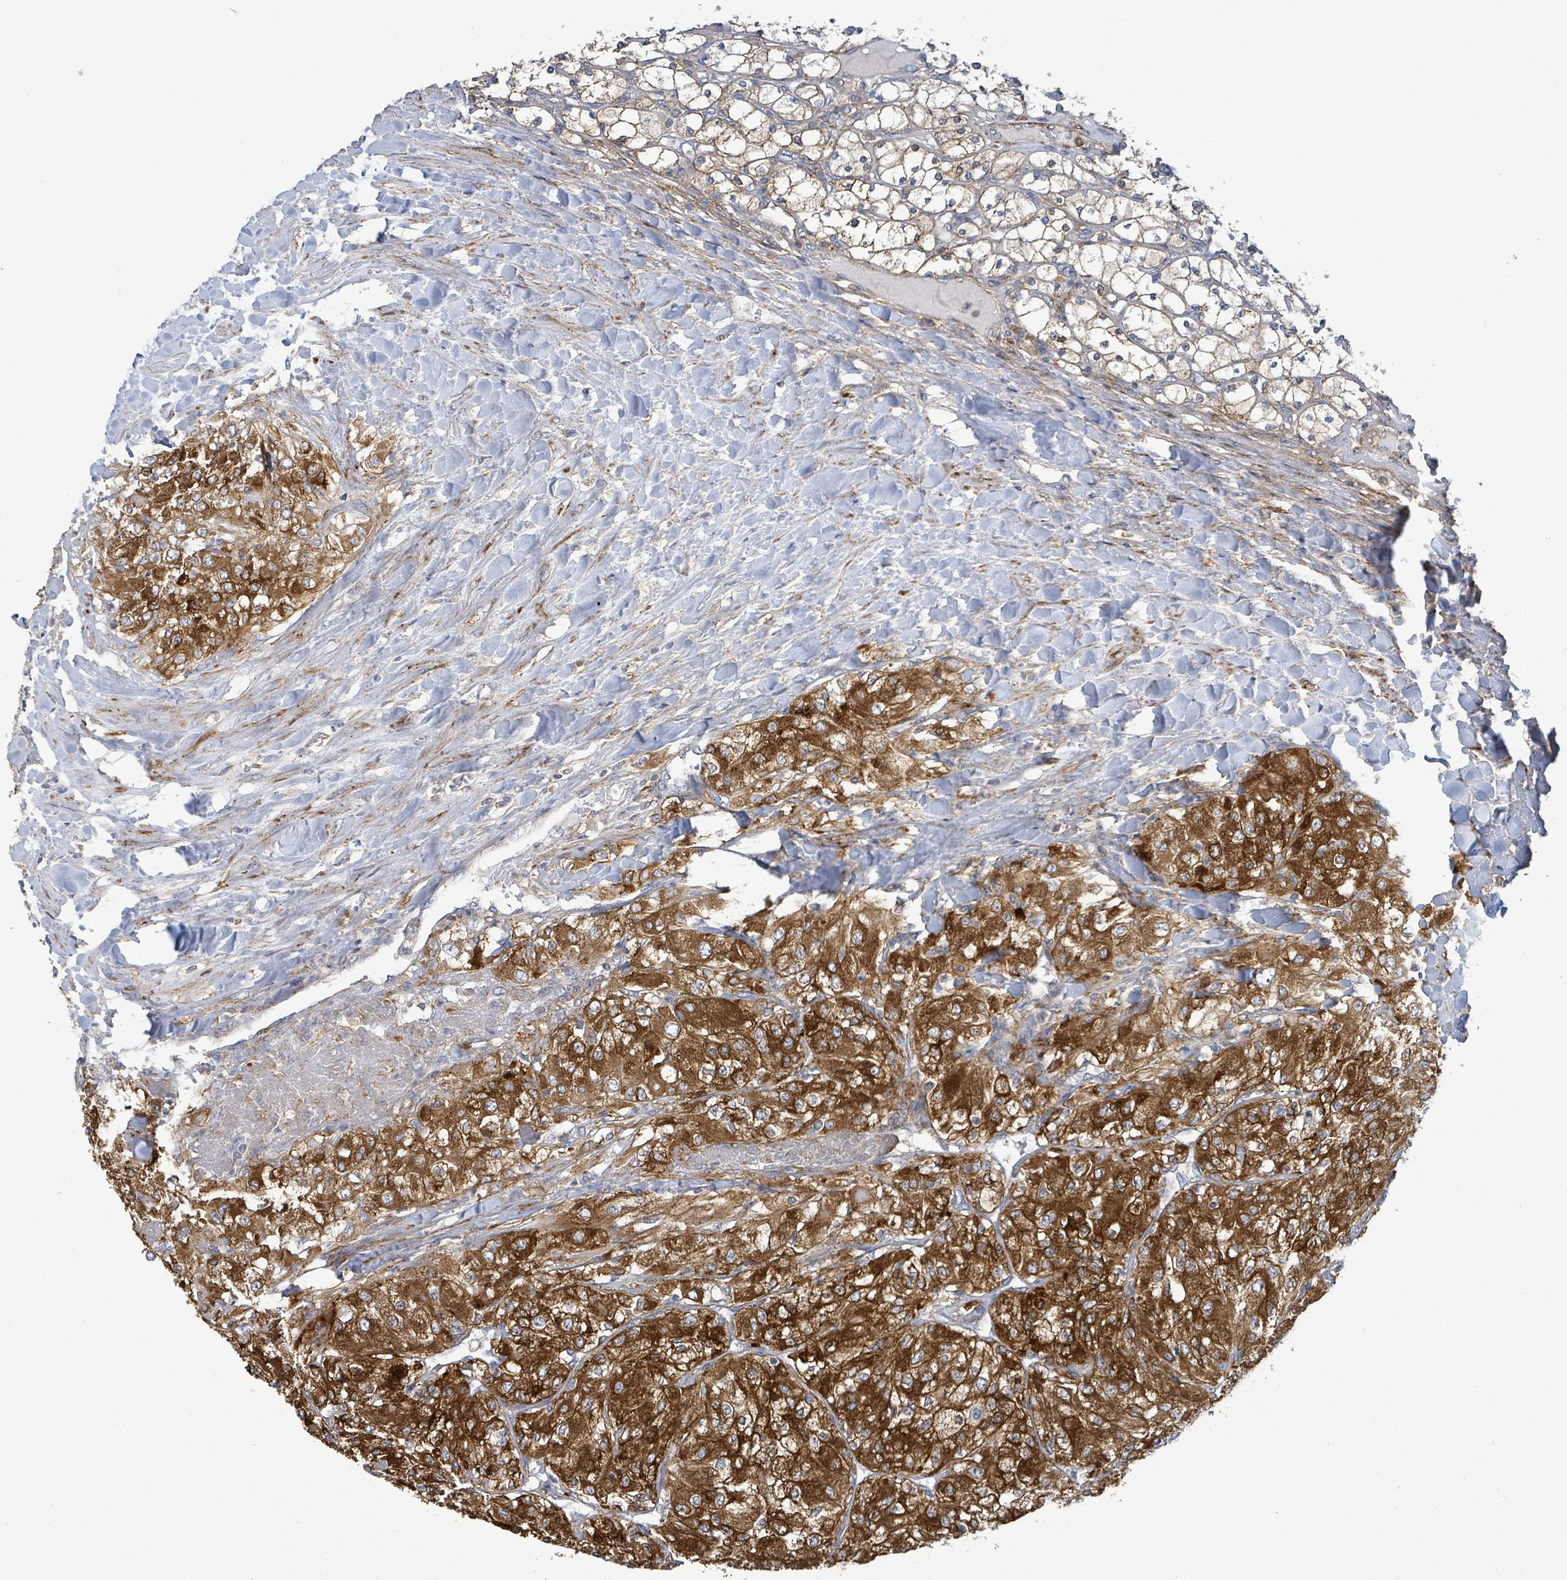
{"staining": {"intensity": "strong", "quantity": "25%-75%", "location": "cytoplasmic/membranous"}, "tissue": "renal cancer", "cell_type": "Tumor cells", "image_type": "cancer", "snomed": [{"axis": "morphology", "description": "Adenocarcinoma, NOS"}, {"axis": "topography", "description": "Kidney"}], "caption": "Renal cancer was stained to show a protein in brown. There is high levels of strong cytoplasmic/membranous positivity in approximately 25%-75% of tumor cells.", "gene": "EGFL7", "patient": {"sex": "male", "age": 80}}